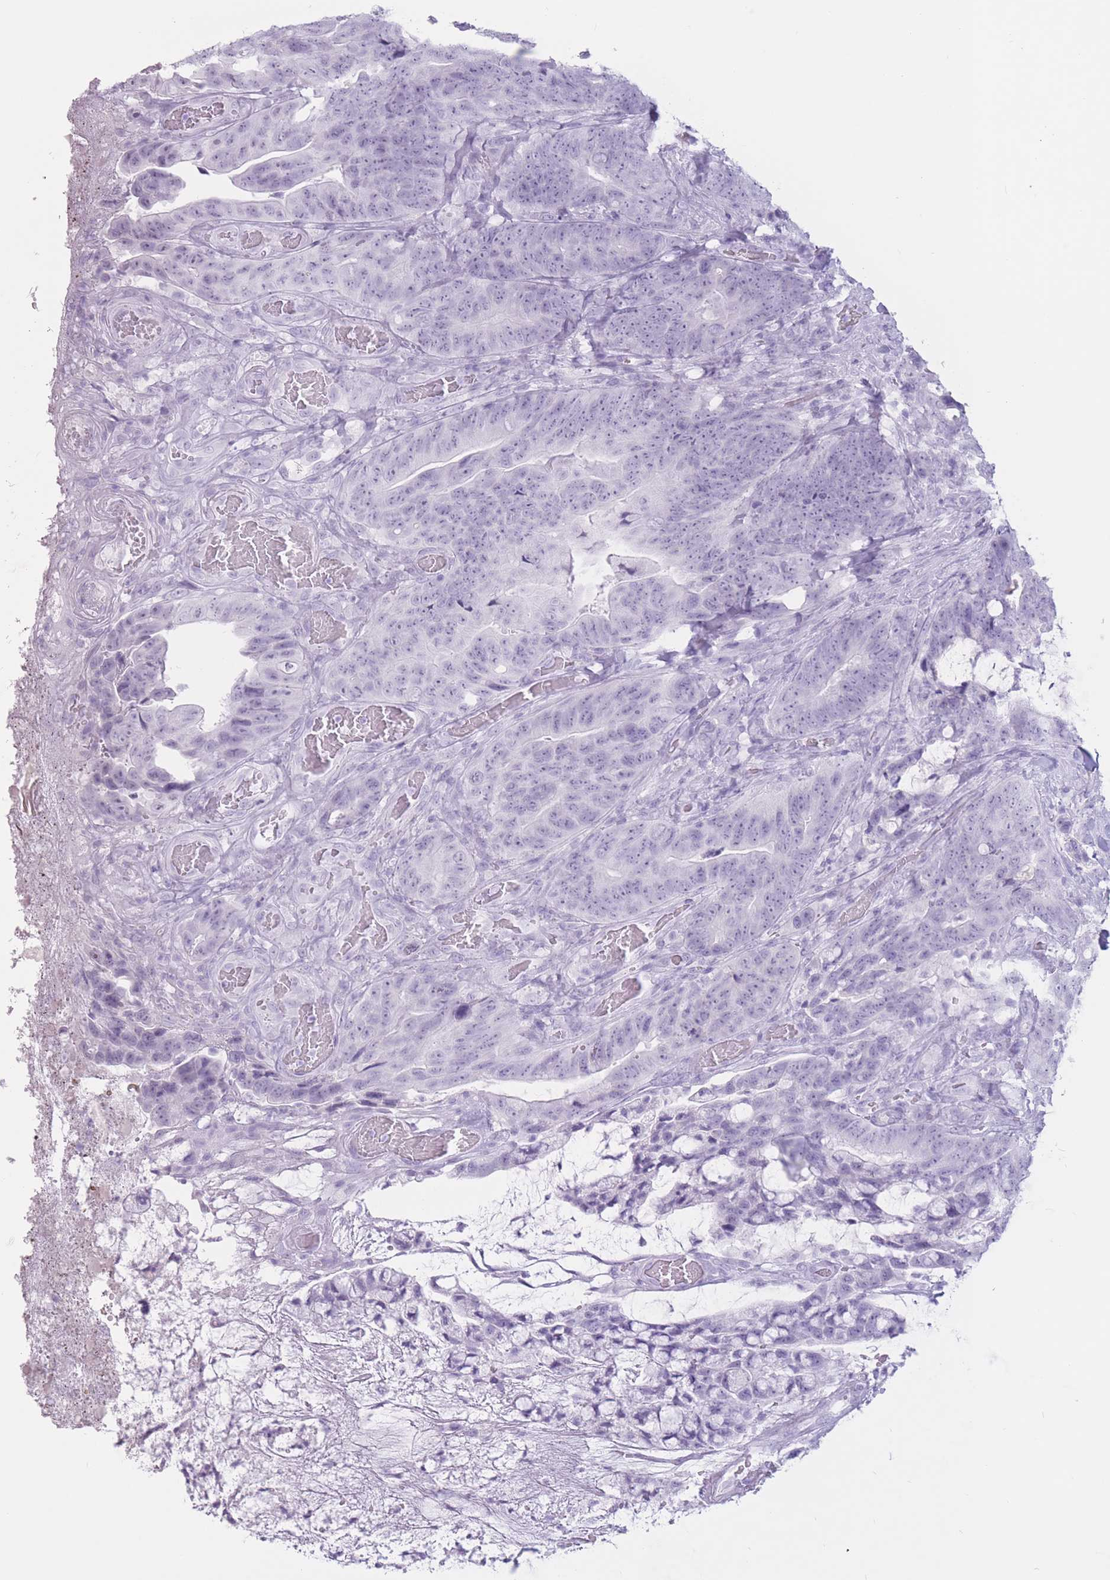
{"staining": {"intensity": "negative", "quantity": "none", "location": "none"}, "tissue": "colorectal cancer", "cell_type": "Tumor cells", "image_type": "cancer", "snomed": [{"axis": "morphology", "description": "Adenocarcinoma, NOS"}, {"axis": "topography", "description": "Colon"}], "caption": "Adenocarcinoma (colorectal) was stained to show a protein in brown. There is no significant staining in tumor cells. (DAB (3,3'-diaminobenzidine) IHC visualized using brightfield microscopy, high magnification).", "gene": "PNMA3", "patient": {"sex": "female", "age": 82}}